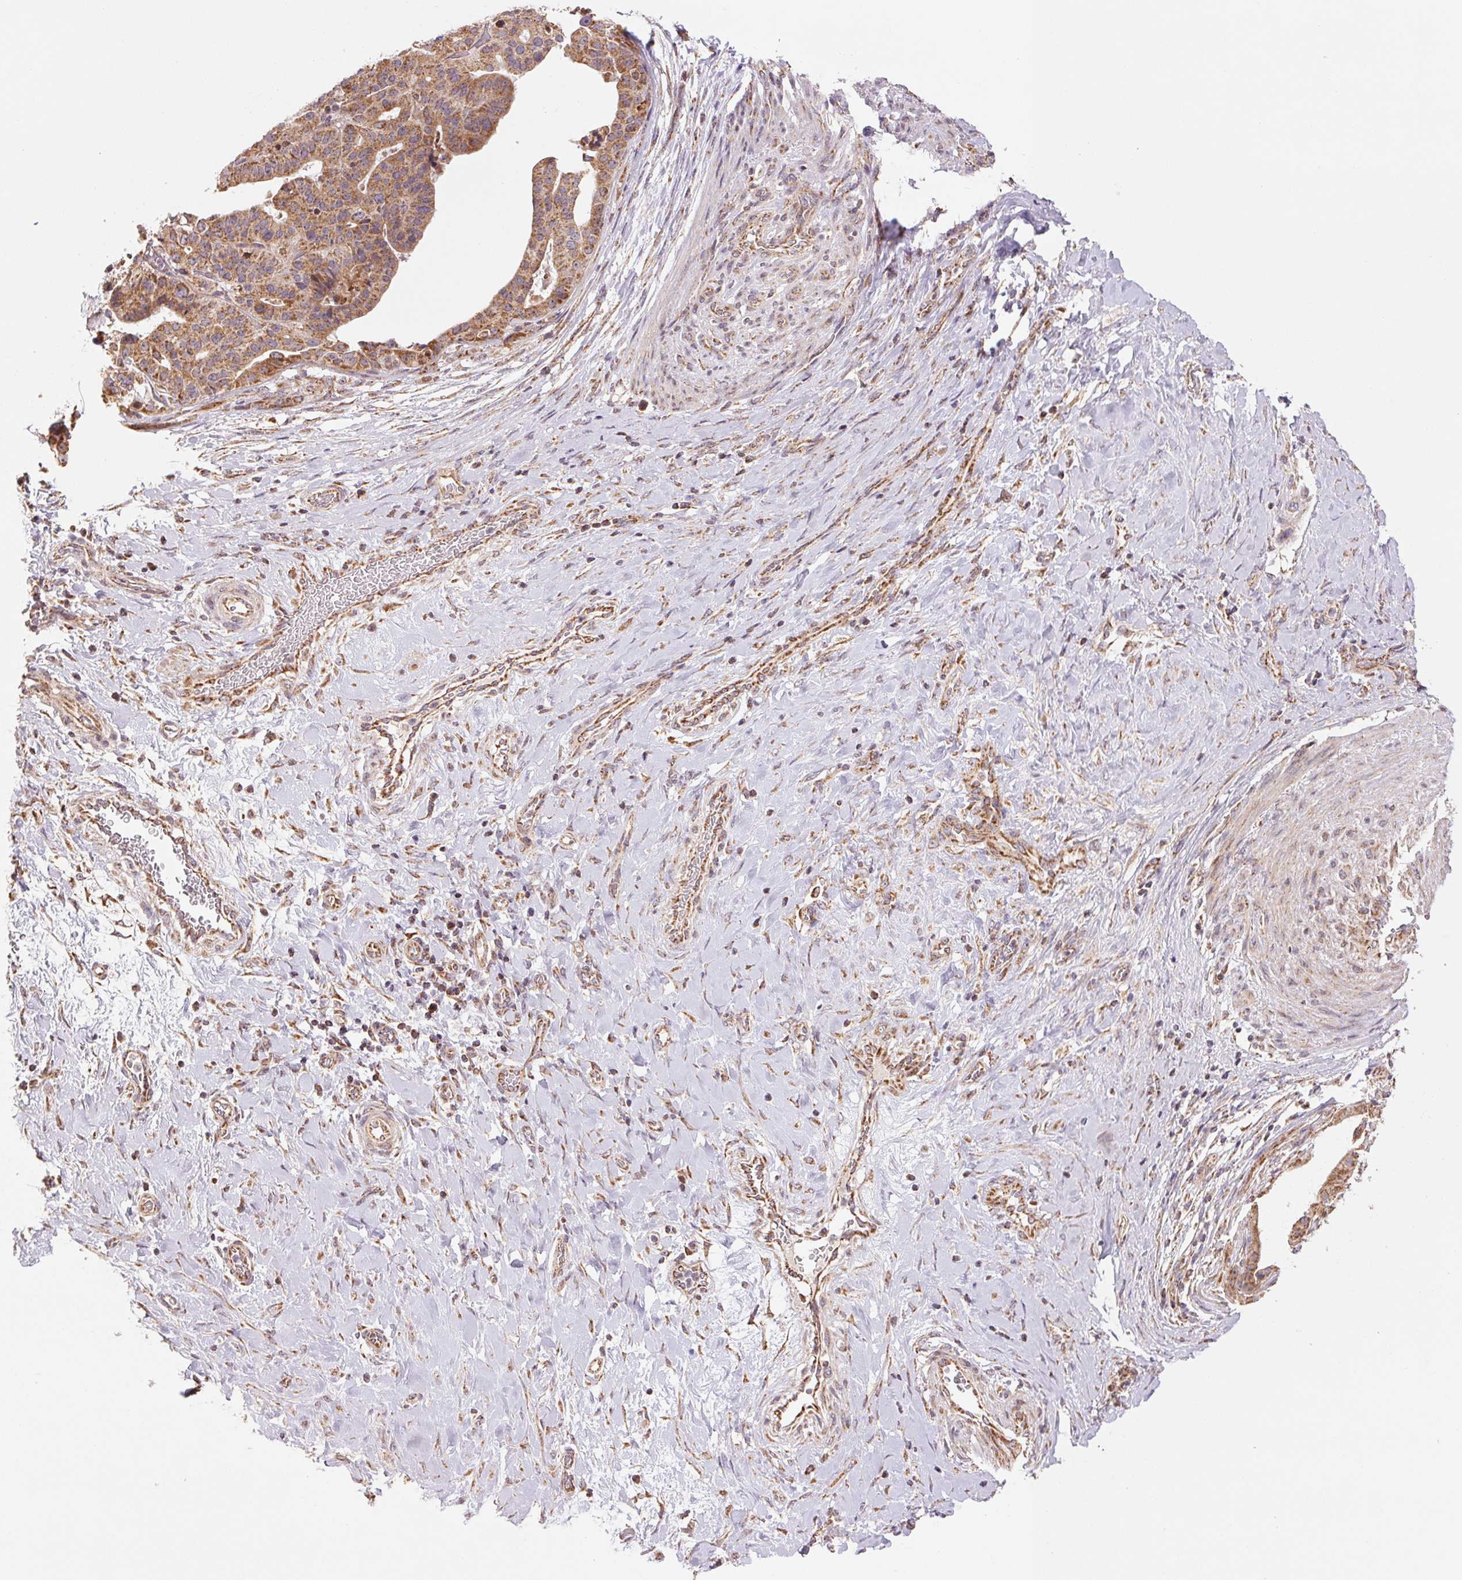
{"staining": {"intensity": "moderate", "quantity": ">75%", "location": "cytoplasmic/membranous"}, "tissue": "stomach cancer", "cell_type": "Tumor cells", "image_type": "cancer", "snomed": [{"axis": "morphology", "description": "Adenocarcinoma, NOS"}, {"axis": "topography", "description": "Stomach"}], "caption": "Protein staining demonstrates moderate cytoplasmic/membranous staining in approximately >75% of tumor cells in stomach cancer.", "gene": "MATCAP1", "patient": {"sex": "male", "age": 48}}